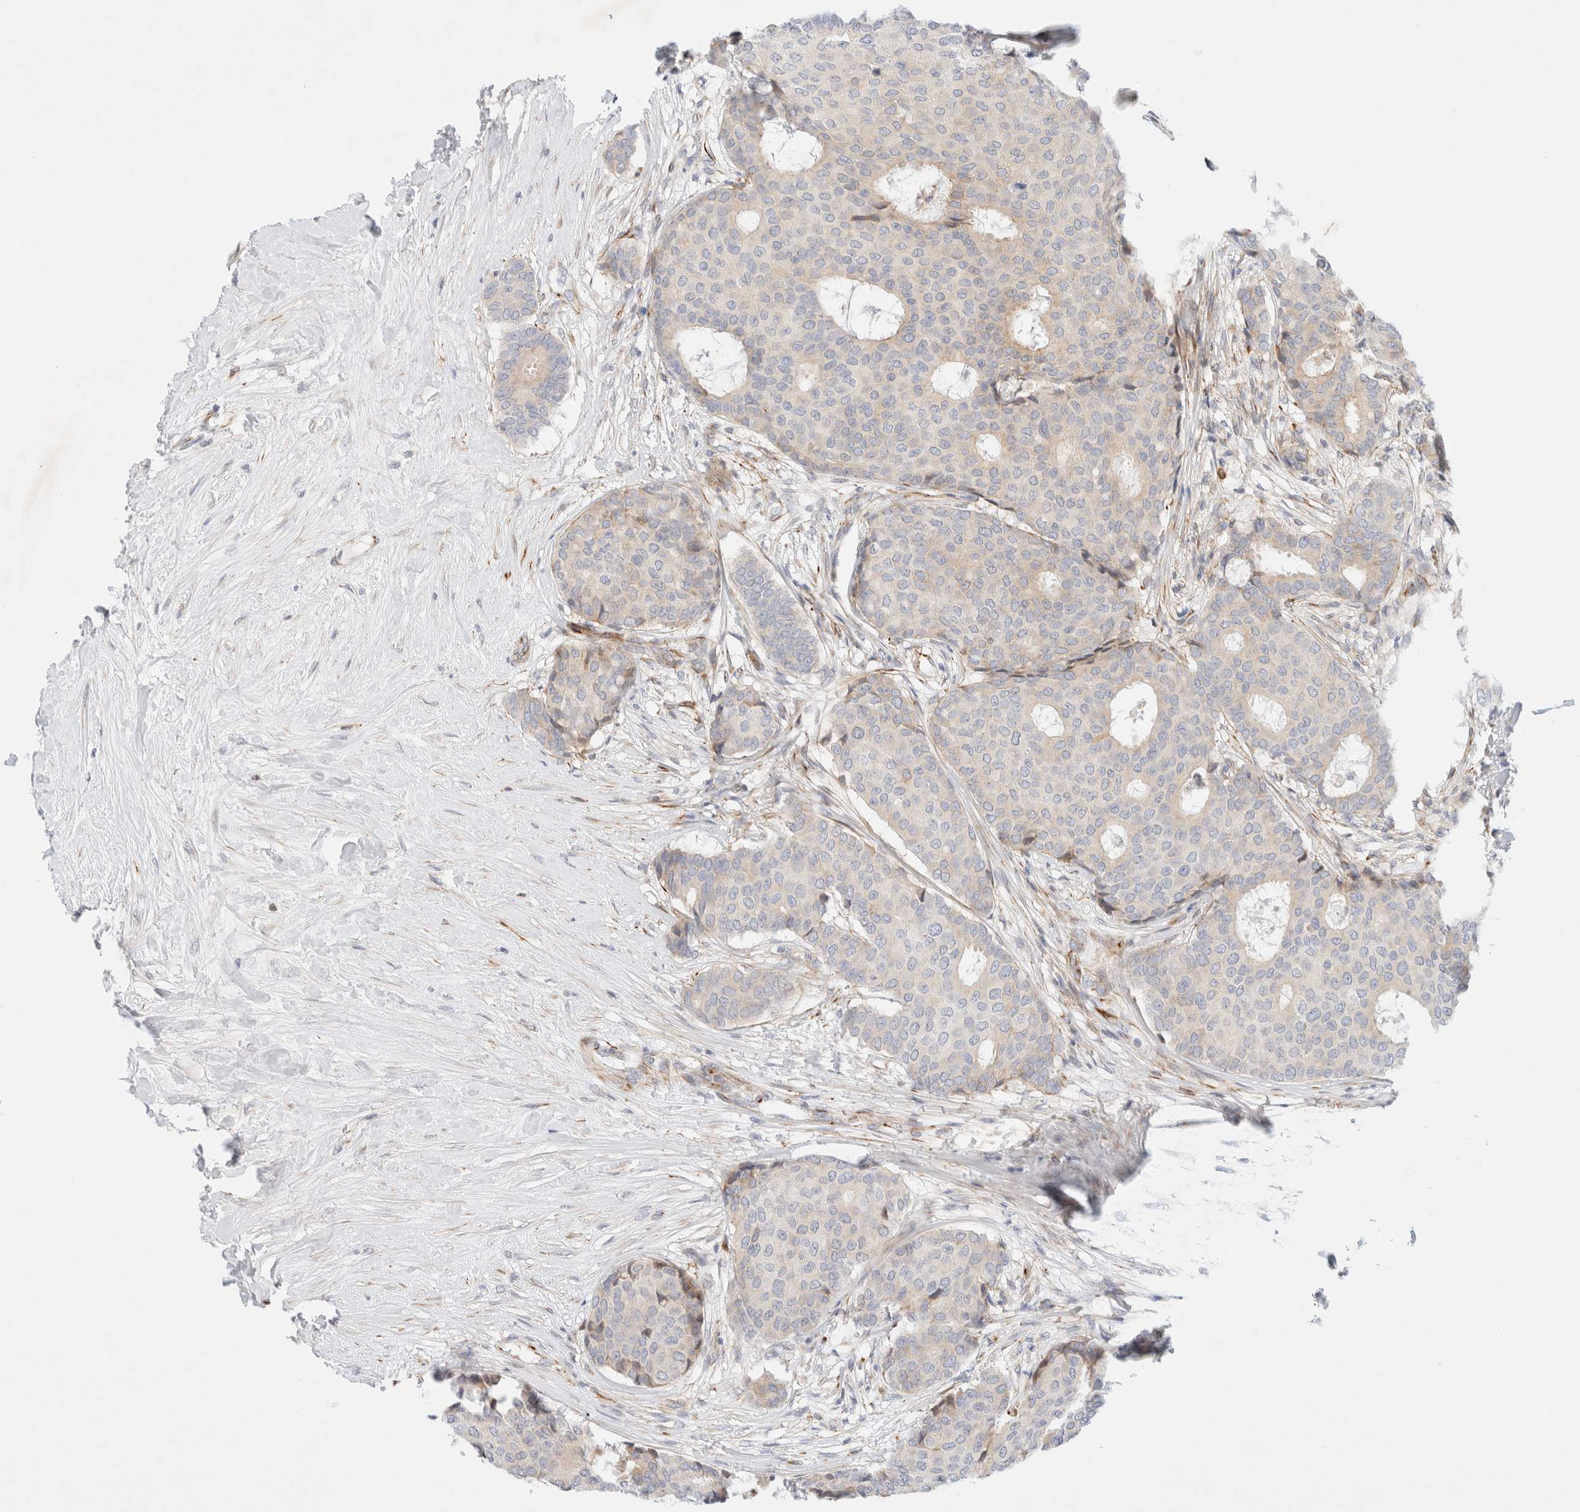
{"staining": {"intensity": "weak", "quantity": "<25%", "location": "cytoplasmic/membranous"}, "tissue": "breast cancer", "cell_type": "Tumor cells", "image_type": "cancer", "snomed": [{"axis": "morphology", "description": "Duct carcinoma"}, {"axis": "topography", "description": "Breast"}], "caption": "The micrograph reveals no staining of tumor cells in breast cancer. (Stains: DAB IHC with hematoxylin counter stain, Microscopy: brightfield microscopy at high magnification).", "gene": "SLC25A48", "patient": {"sex": "female", "age": 75}}